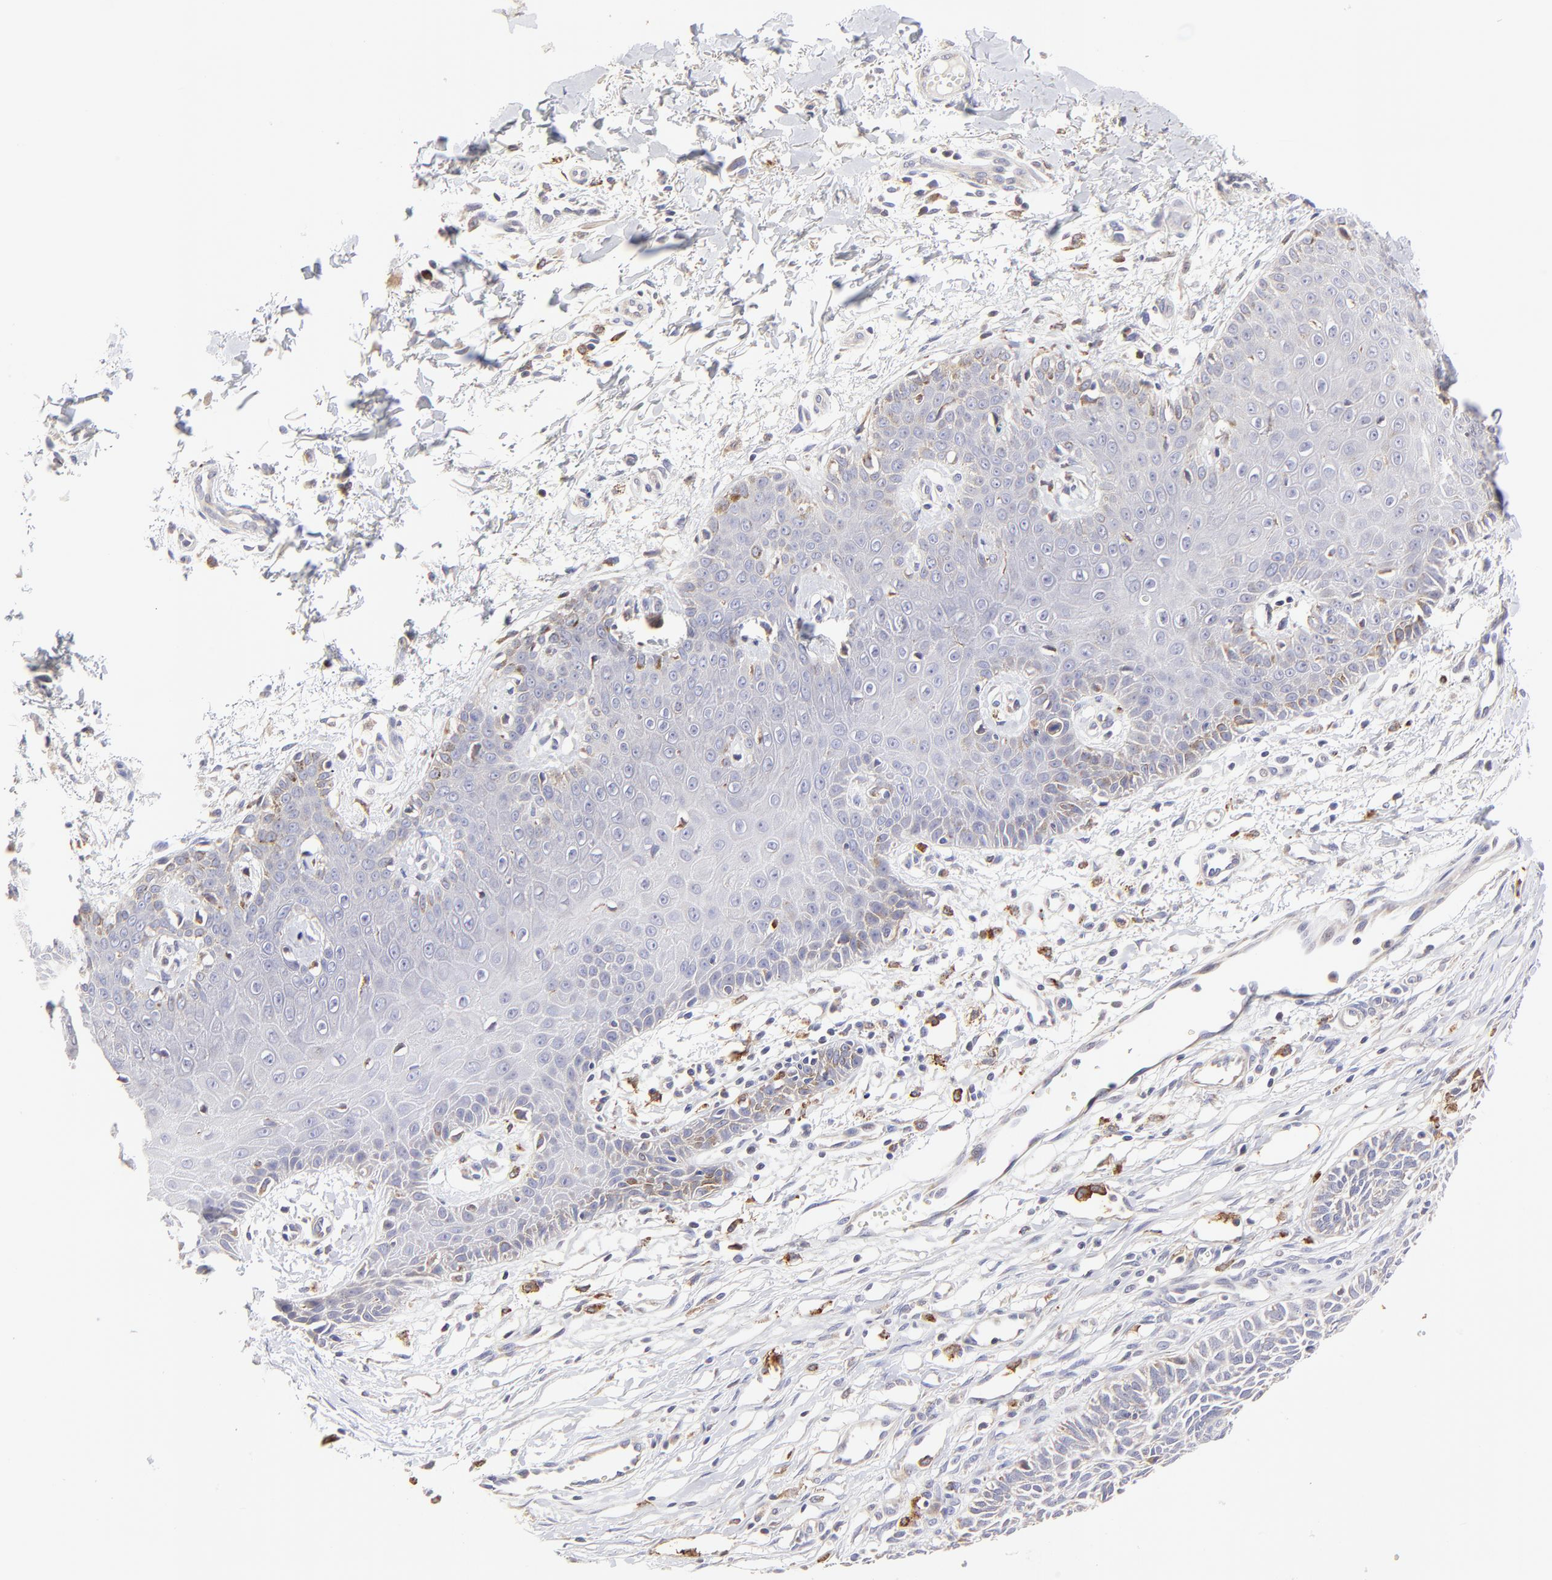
{"staining": {"intensity": "negative", "quantity": "none", "location": "none"}, "tissue": "skin cancer", "cell_type": "Tumor cells", "image_type": "cancer", "snomed": [{"axis": "morphology", "description": "Basal cell carcinoma"}, {"axis": "topography", "description": "Skin"}], "caption": "Photomicrograph shows no protein positivity in tumor cells of basal cell carcinoma (skin) tissue. Brightfield microscopy of immunohistochemistry (IHC) stained with DAB (3,3'-diaminobenzidine) (brown) and hematoxylin (blue), captured at high magnification.", "gene": "GCSAM", "patient": {"sex": "male", "age": 67}}